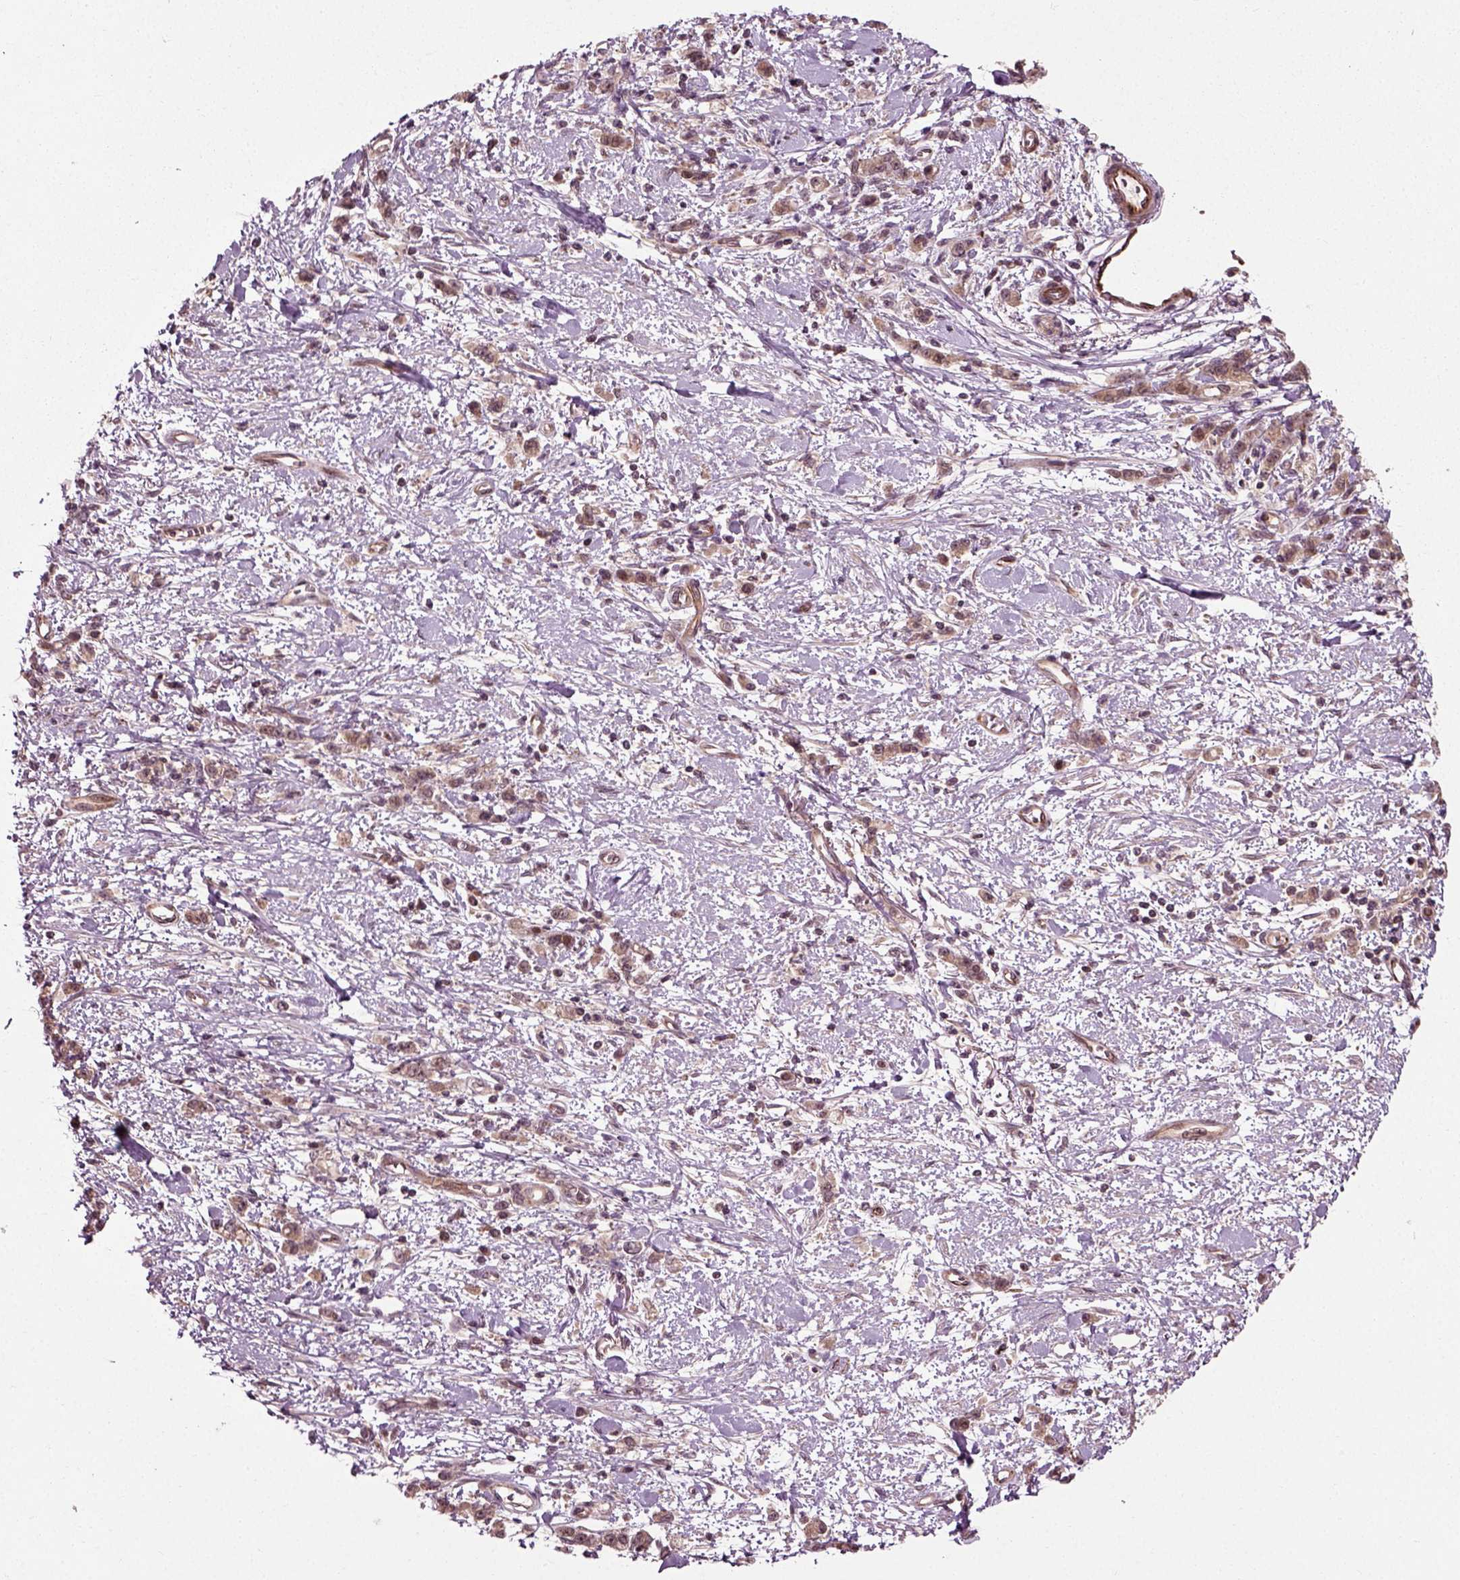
{"staining": {"intensity": "weak", "quantity": ">75%", "location": "cytoplasmic/membranous"}, "tissue": "stomach cancer", "cell_type": "Tumor cells", "image_type": "cancer", "snomed": [{"axis": "morphology", "description": "Adenocarcinoma, NOS"}, {"axis": "topography", "description": "Stomach"}], "caption": "Immunohistochemistry (IHC) image of adenocarcinoma (stomach) stained for a protein (brown), which reveals low levels of weak cytoplasmic/membranous expression in approximately >75% of tumor cells.", "gene": "PLCD3", "patient": {"sex": "male", "age": 77}}